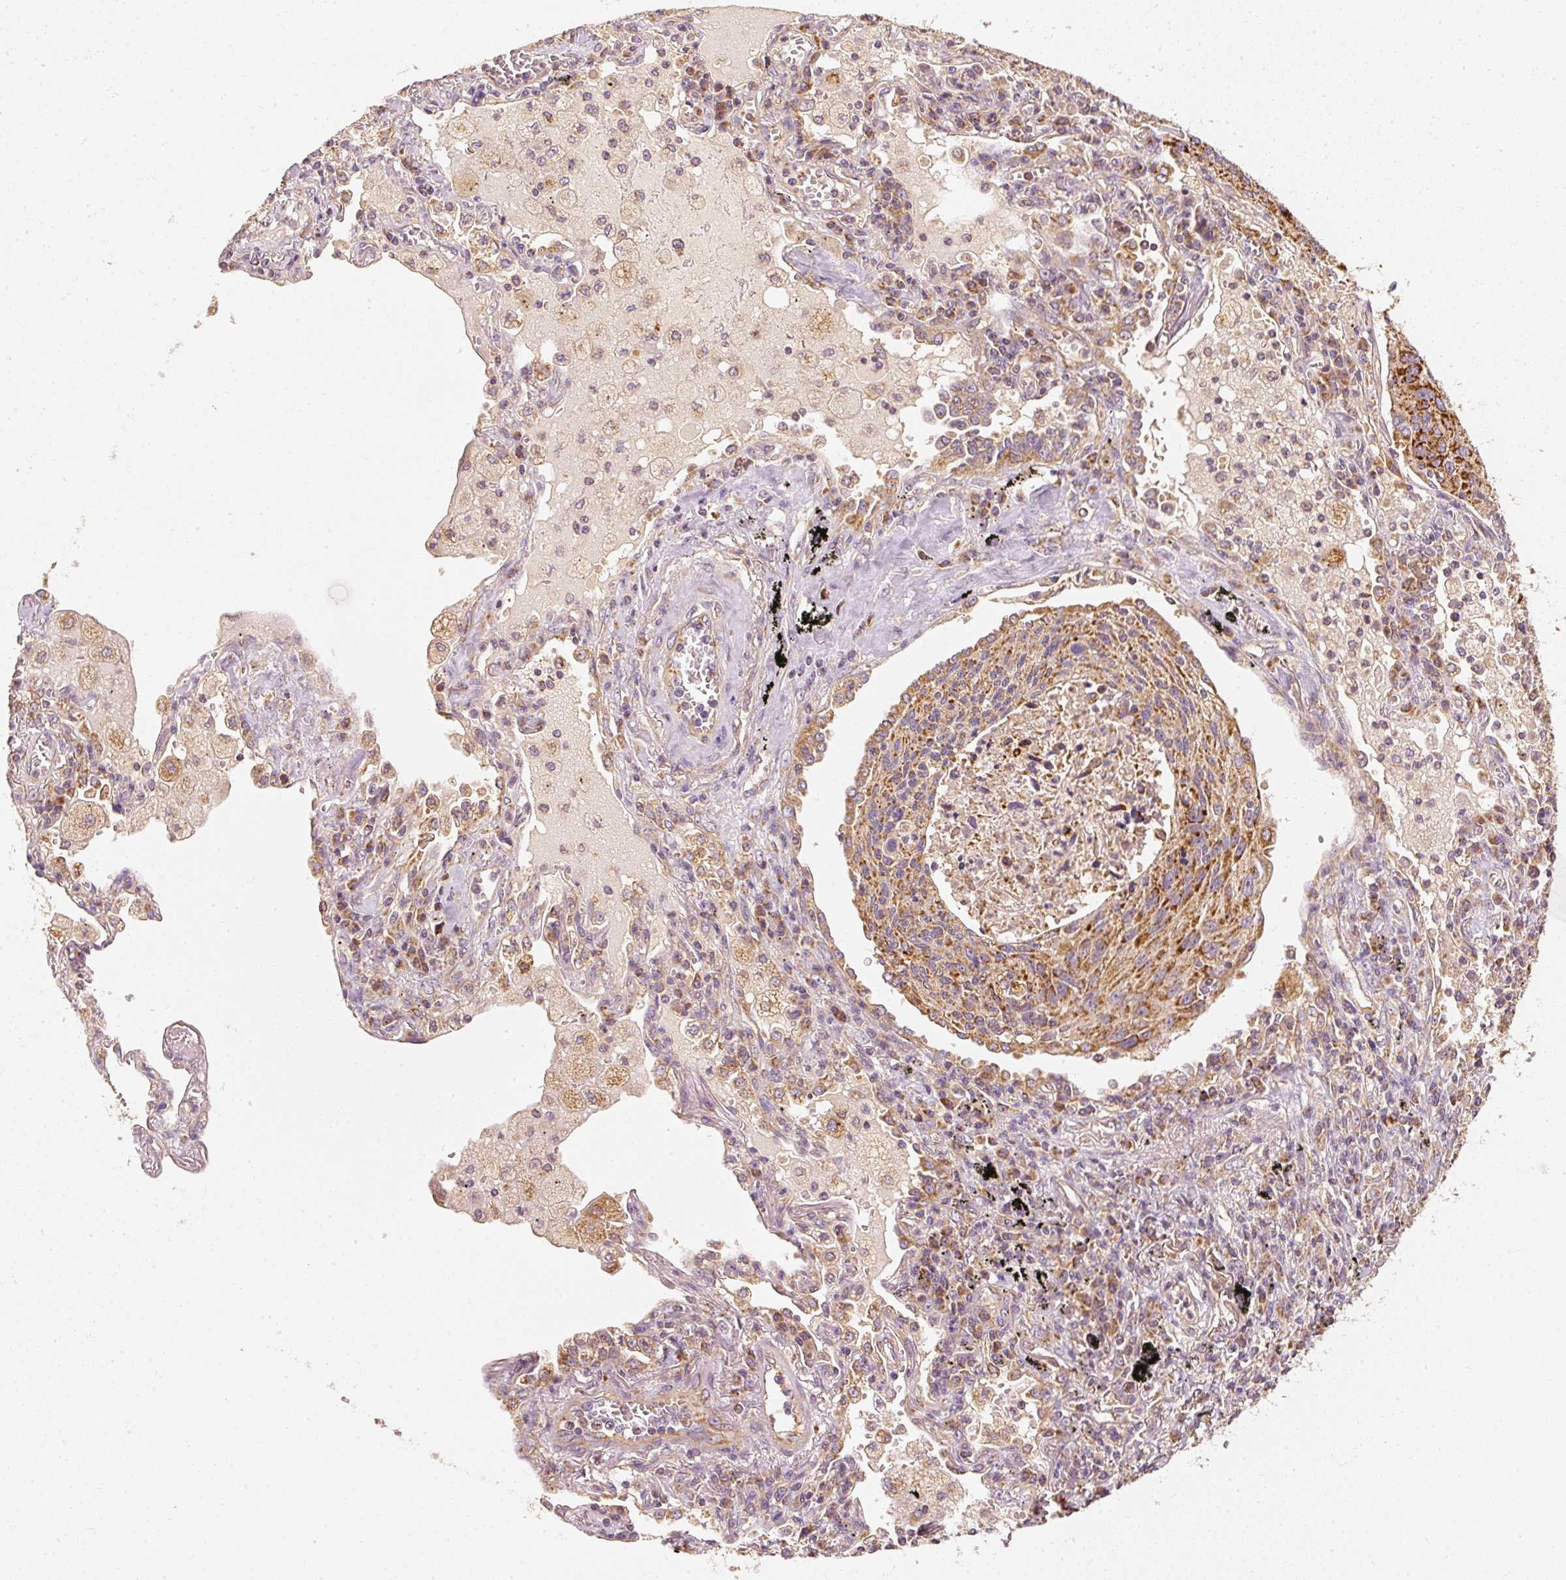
{"staining": {"intensity": "moderate", "quantity": ">75%", "location": "cytoplasmic/membranous"}, "tissue": "lung cancer", "cell_type": "Tumor cells", "image_type": "cancer", "snomed": [{"axis": "morphology", "description": "Squamous cell carcinoma, NOS"}, {"axis": "topography", "description": "Lung"}], "caption": "Tumor cells exhibit medium levels of moderate cytoplasmic/membranous positivity in approximately >75% of cells in human lung squamous cell carcinoma.", "gene": "TOMM40", "patient": {"sex": "female", "age": 66}}